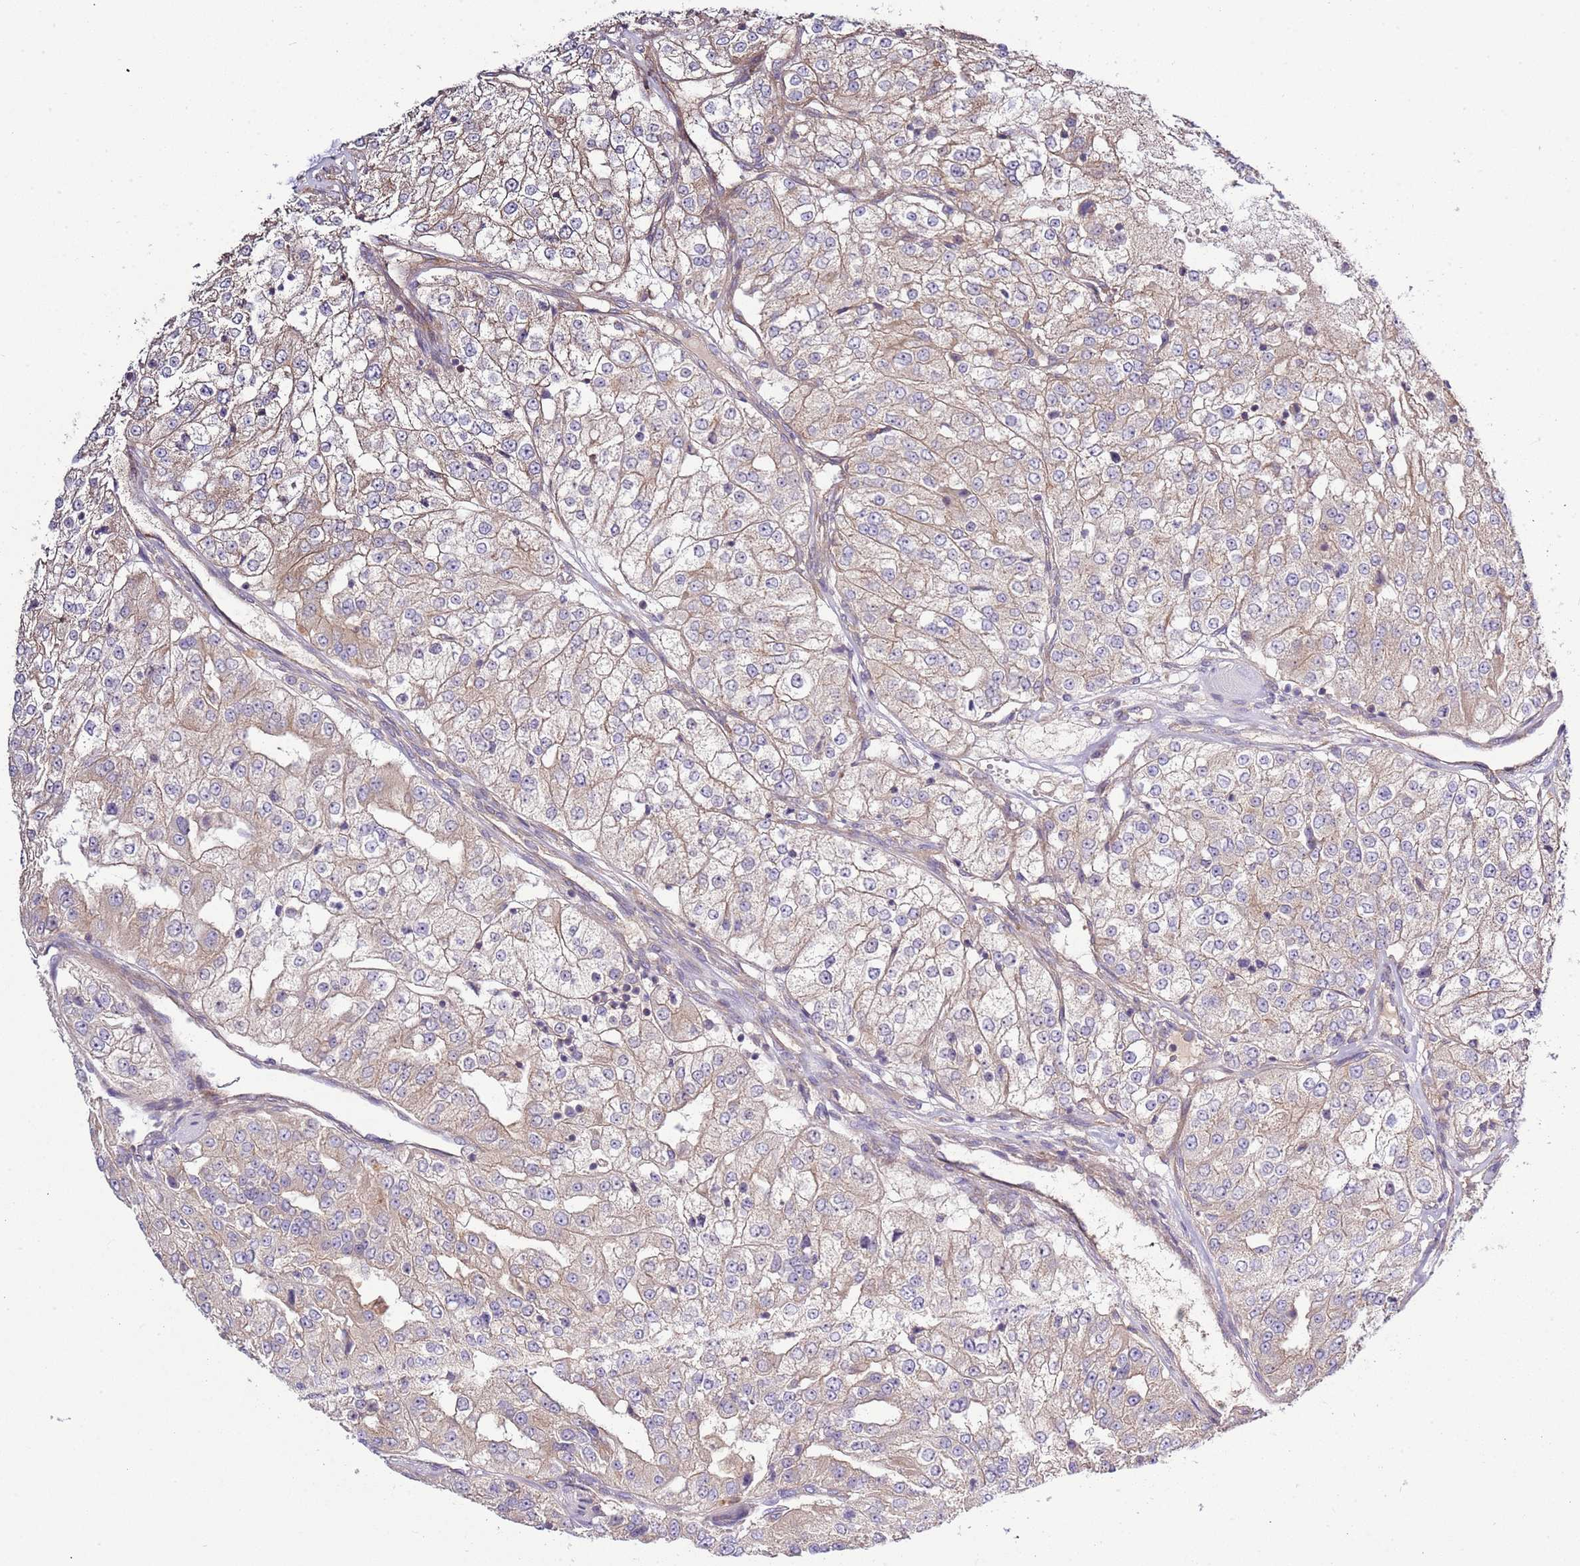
{"staining": {"intensity": "weak", "quantity": "25%-75%", "location": "cytoplasmic/membranous"}, "tissue": "renal cancer", "cell_type": "Tumor cells", "image_type": "cancer", "snomed": [{"axis": "morphology", "description": "Adenocarcinoma, NOS"}, {"axis": "topography", "description": "Kidney"}], "caption": "A brown stain shows weak cytoplasmic/membranous expression of a protein in human renal cancer tumor cells.", "gene": "GNL1", "patient": {"sex": "female", "age": 63}}